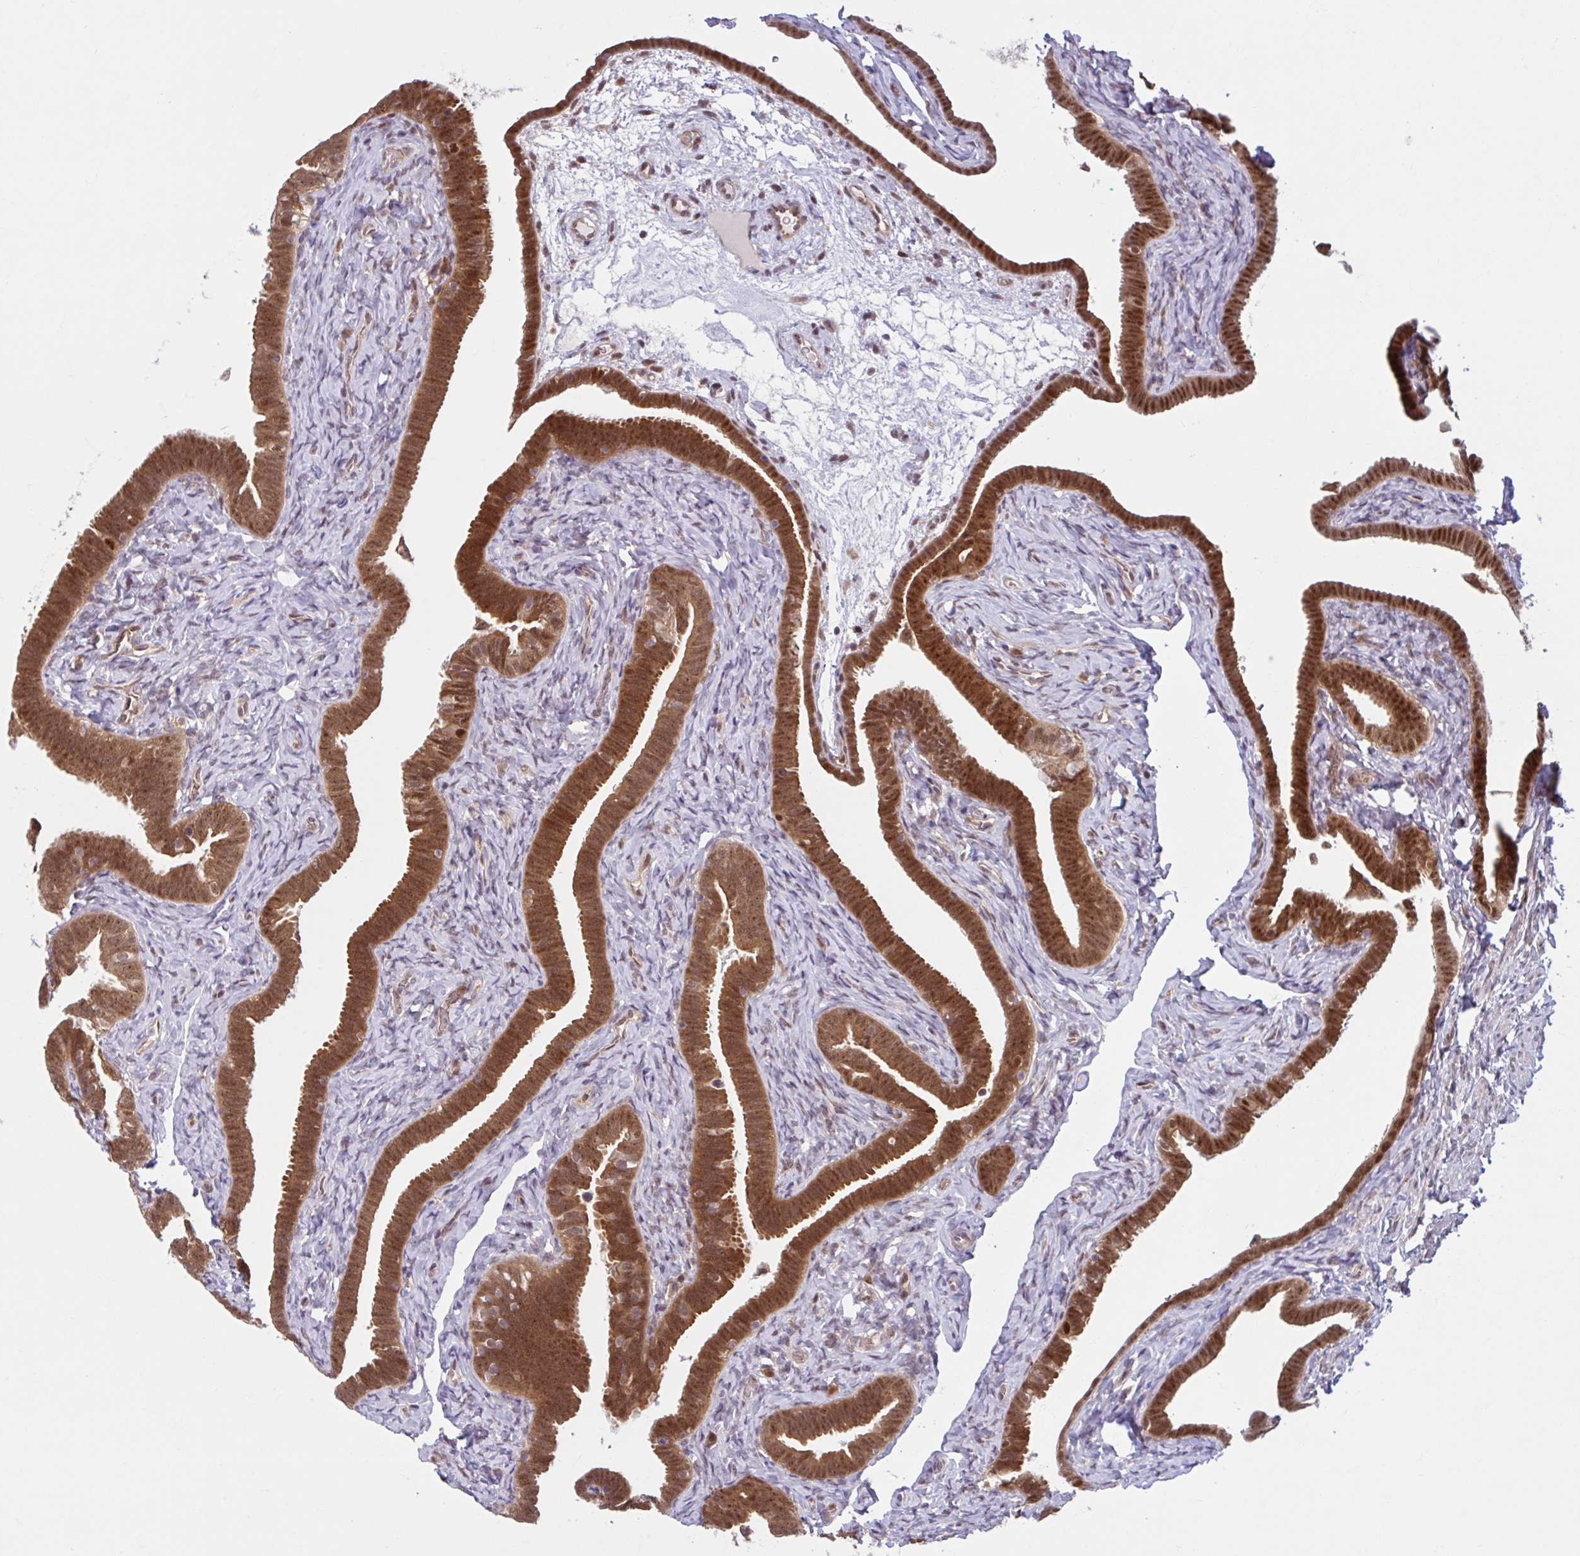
{"staining": {"intensity": "strong", "quantity": ">75%", "location": "cytoplasmic/membranous,nuclear"}, "tissue": "fallopian tube", "cell_type": "Glandular cells", "image_type": "normal", "snomed": [{"axis": "morphology", "description": "Normal tissue, NOS"}, {"axis": "topography", "description": "Fallopian tube"}], "caption": "A brown stain labels strong cytoplasmic/membranous,nuclear expression of a protein in glandular cells of benign human fallopian tube.", "gene": "HMBS", "patient": {"sex": "female", "age": 69}}